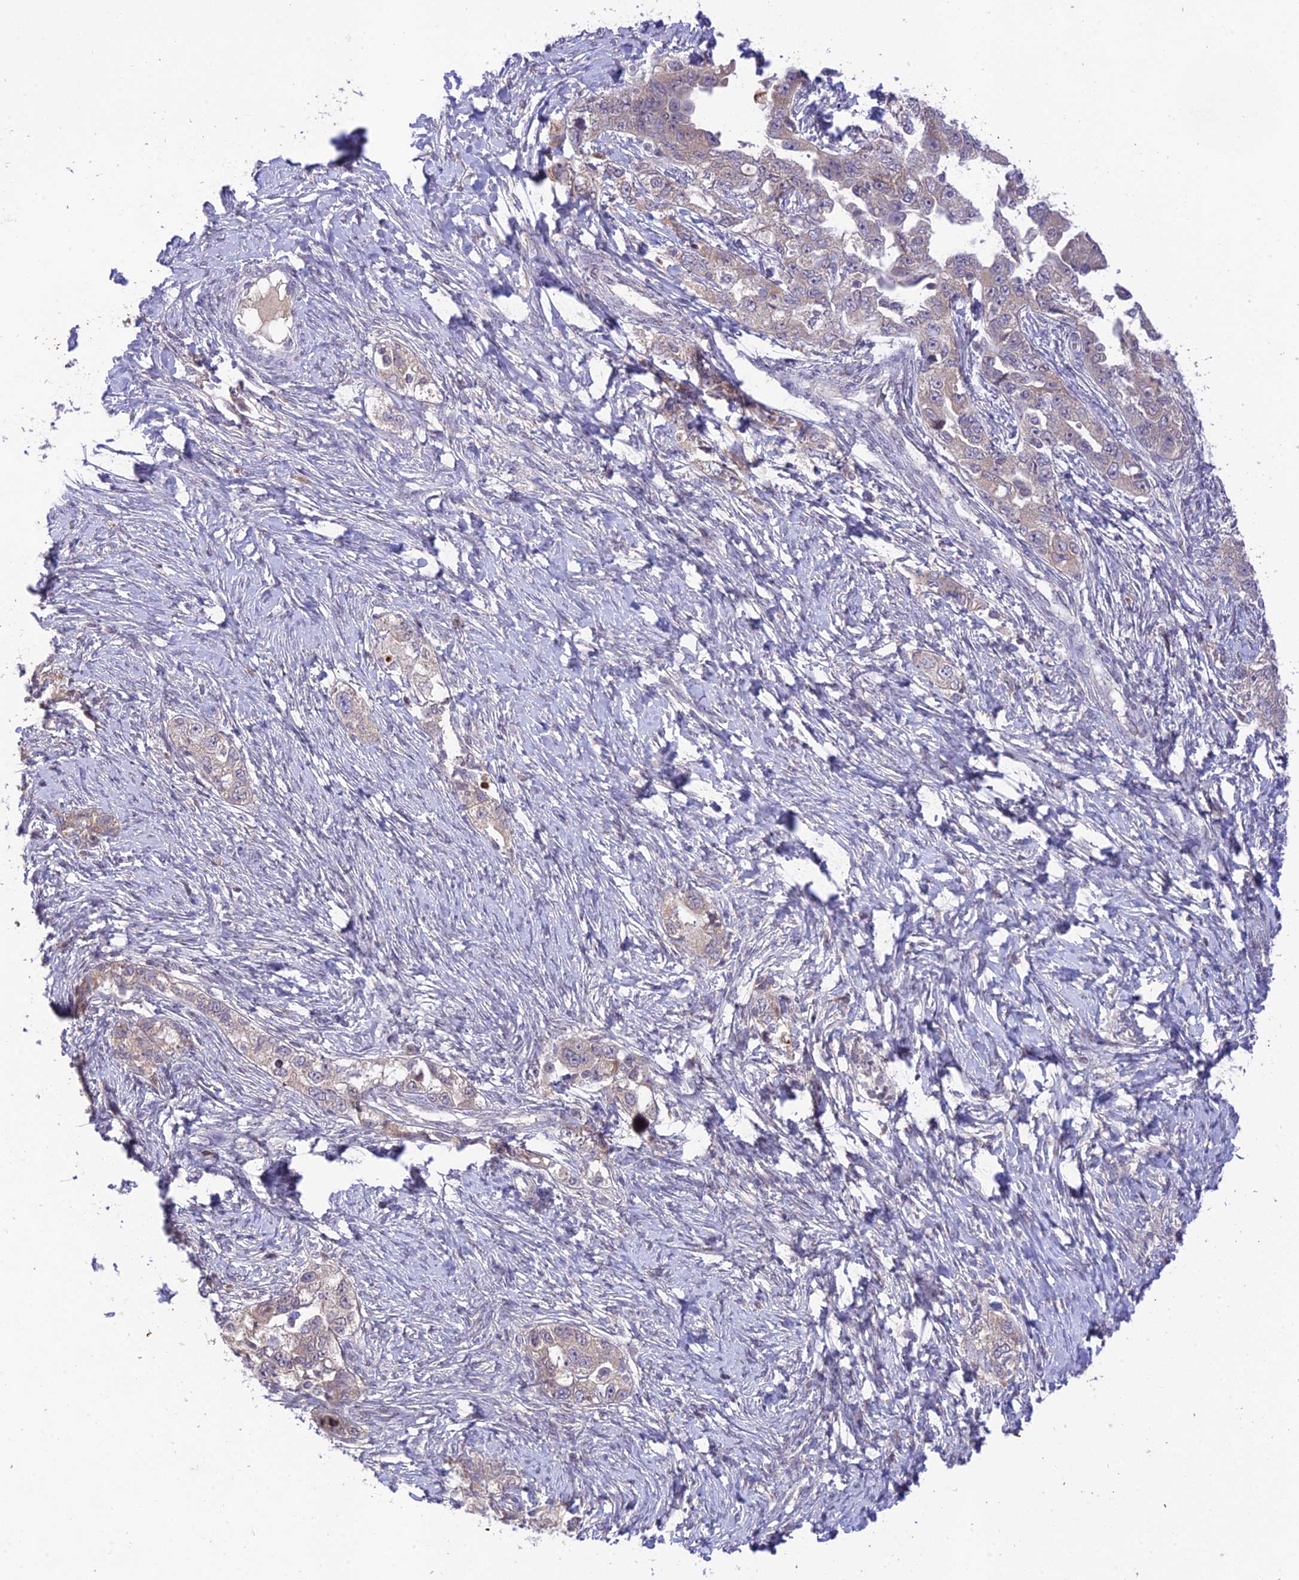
{"staining": {"intensity": "weak", "quantity": ">75%", "location": "cytoplasmic/membranous"}, "tissue": "ovarian cancer", "cell_type": "Tumor cells", "image_type": "cancer", "snomed": [{"axis": "morphology", "description": "Carcinoma, NOS"}, {"axis": "morphology", "description": "Cystadenocarcinoma, serous, NOS"}, {"axis": "topography", "description": "Ovary"}], "caption": "Immunohistochemistry (IHC) of human serous cystadenocarcinoma (ovarian) reveals low levels of weak cytoplasmic/membranous staining in approximately >75% of tumor cells. The protein is shown in brown color, while the nuclei are stained blue.", "gene": "TEKT1", "patient": {"sex": "female", "age": 69}}